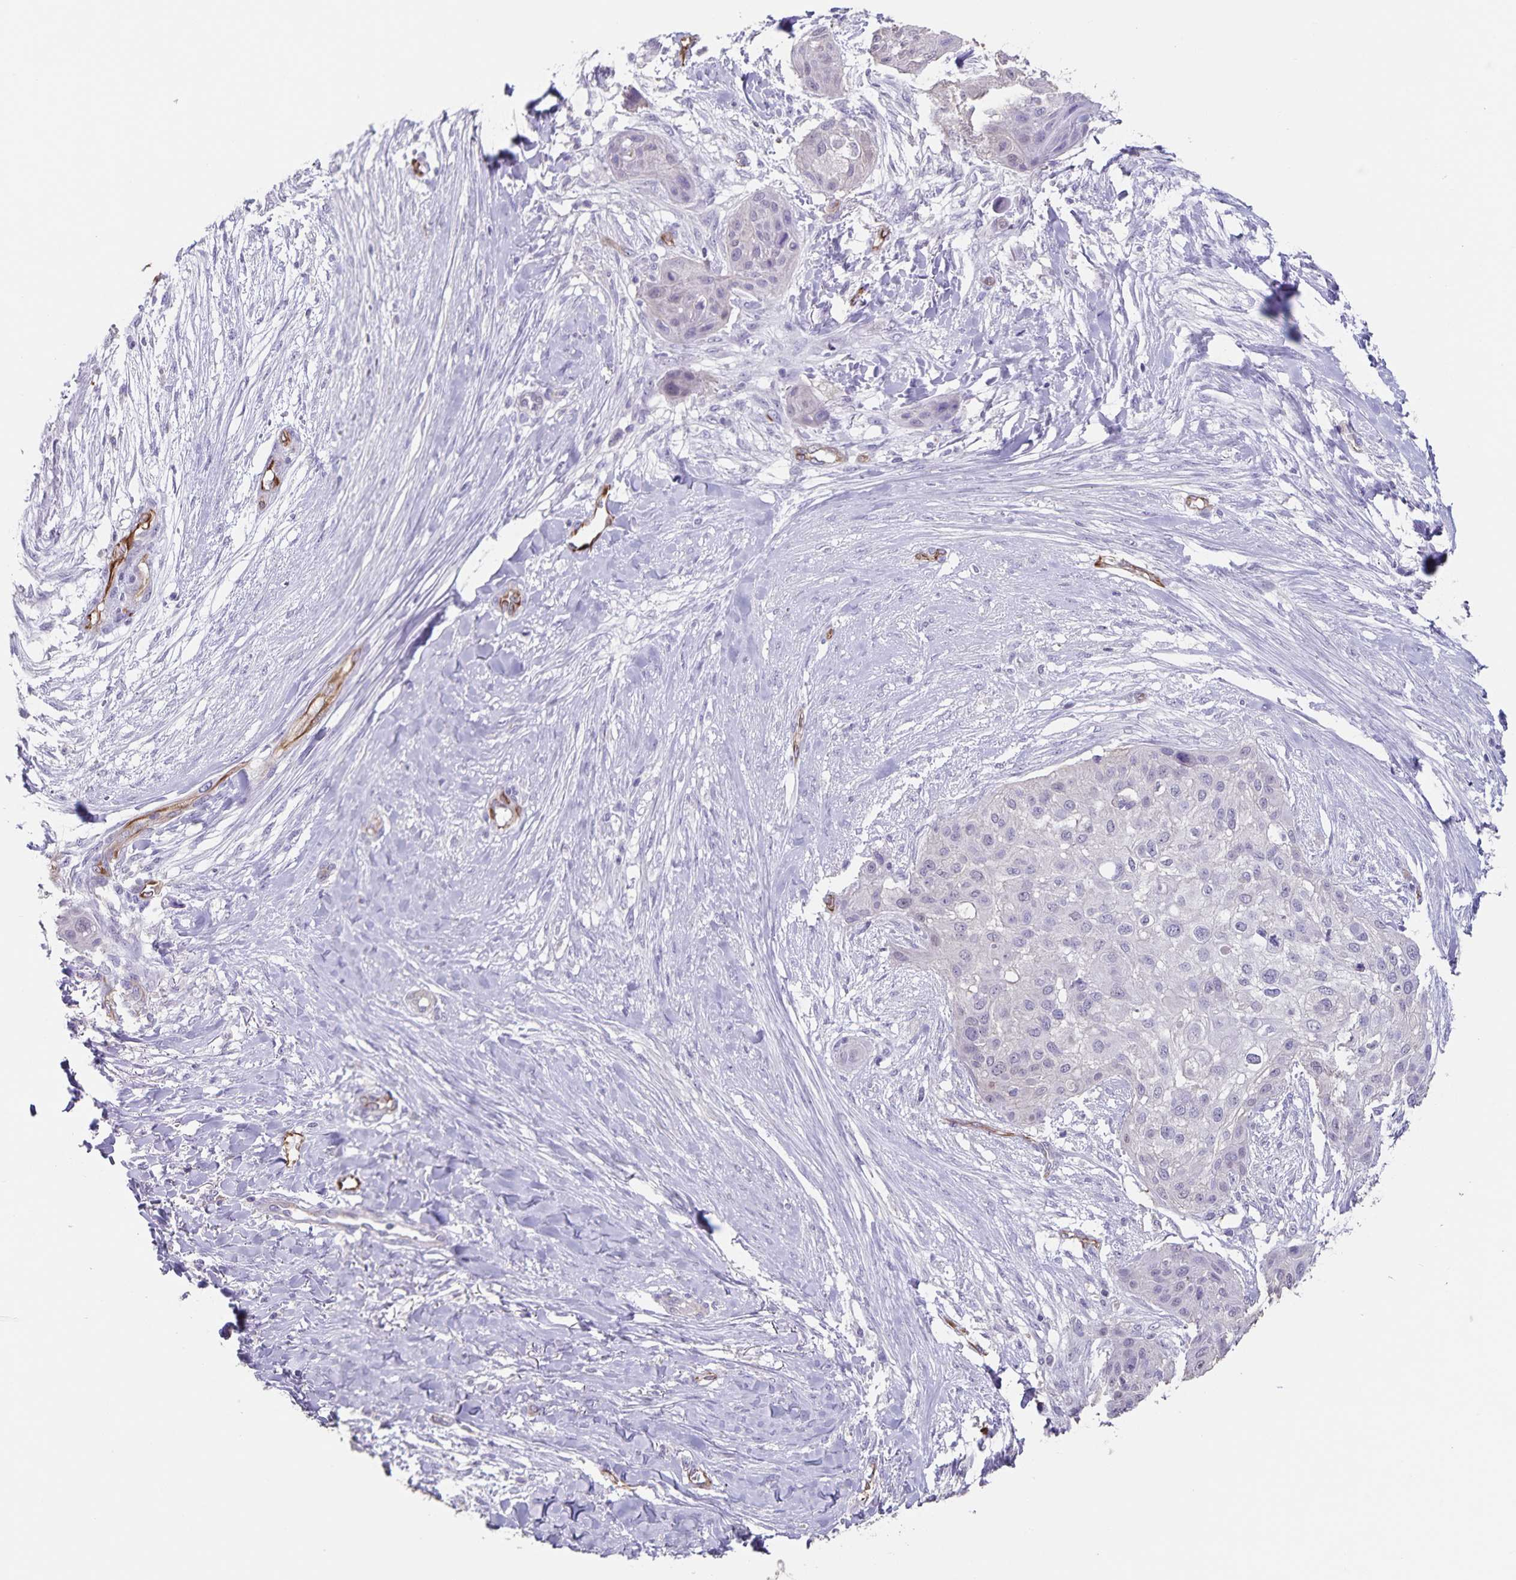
{"staining": {"intensity": "negative", "quantity": "none", "location": "none"}, "tissue": "skin cancer", "cell_type": "Tumor cells", "image_type": "cancer", "snomed": [{"axis": "morphology", "description": "Squamous cell carcinoma, NOS"}, {"axis": "topography", "description": "Skin"}], "caption": "An image of human skin cancer is negative for staining in tumor cells.", "gene": "SYNM", "patient": {"sex": "female", "age": 87}}